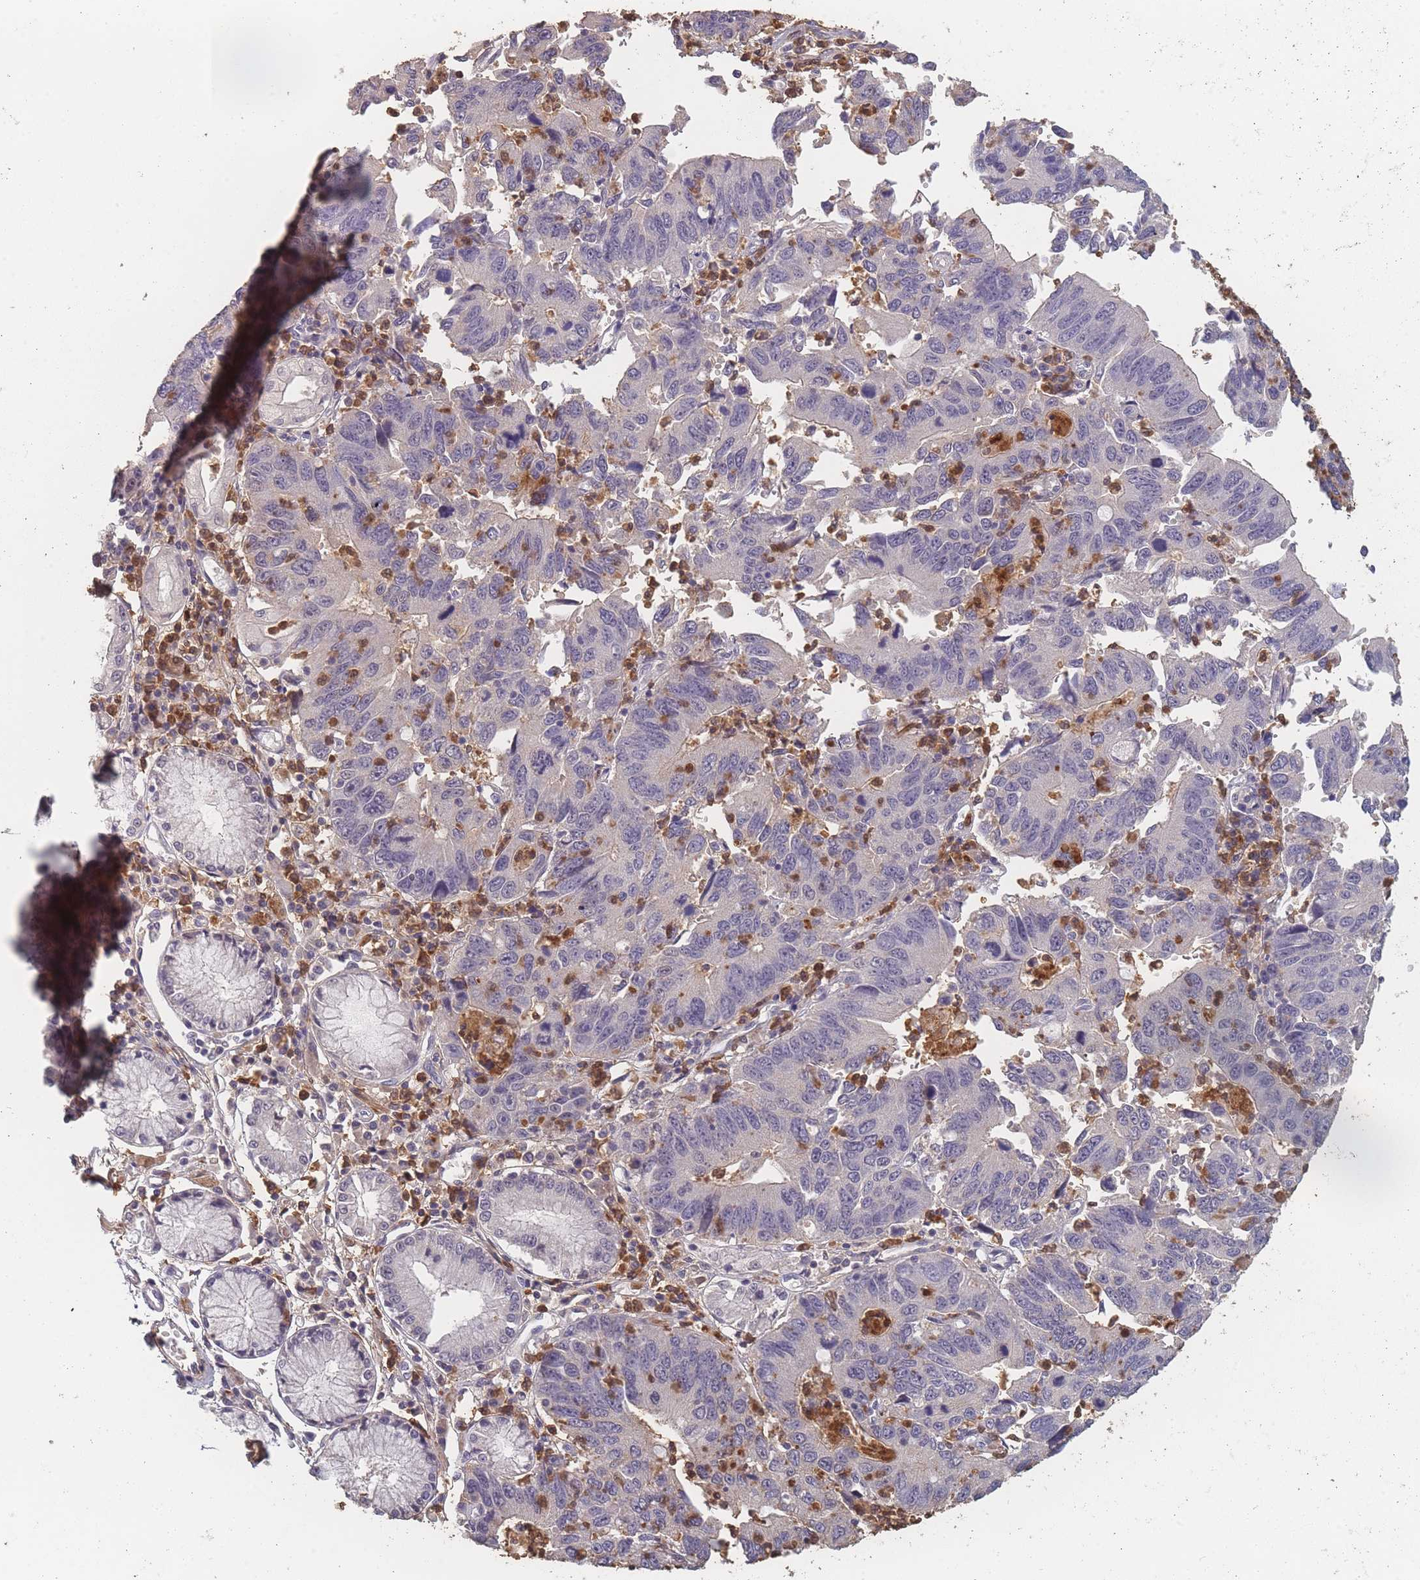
{"staining": {"intensity": "negative", "quantity": "none", "location": "none"}, "tissue": "stomach cancer", "cell_type": "Tumor cells", "image_type": "cancer", "snomed": [{"axis": "morphology", "description": "Adenocarcinoma, NOS"}, {"axis": "topography", "description": "Stomach"}], "caption": "IHC micrograph of human stomach cancer stained for a protein (brown), which demonstrates no expression in tumor cells.", "gene": "BST1", "patient": {"sex": "male", "age": 59}}